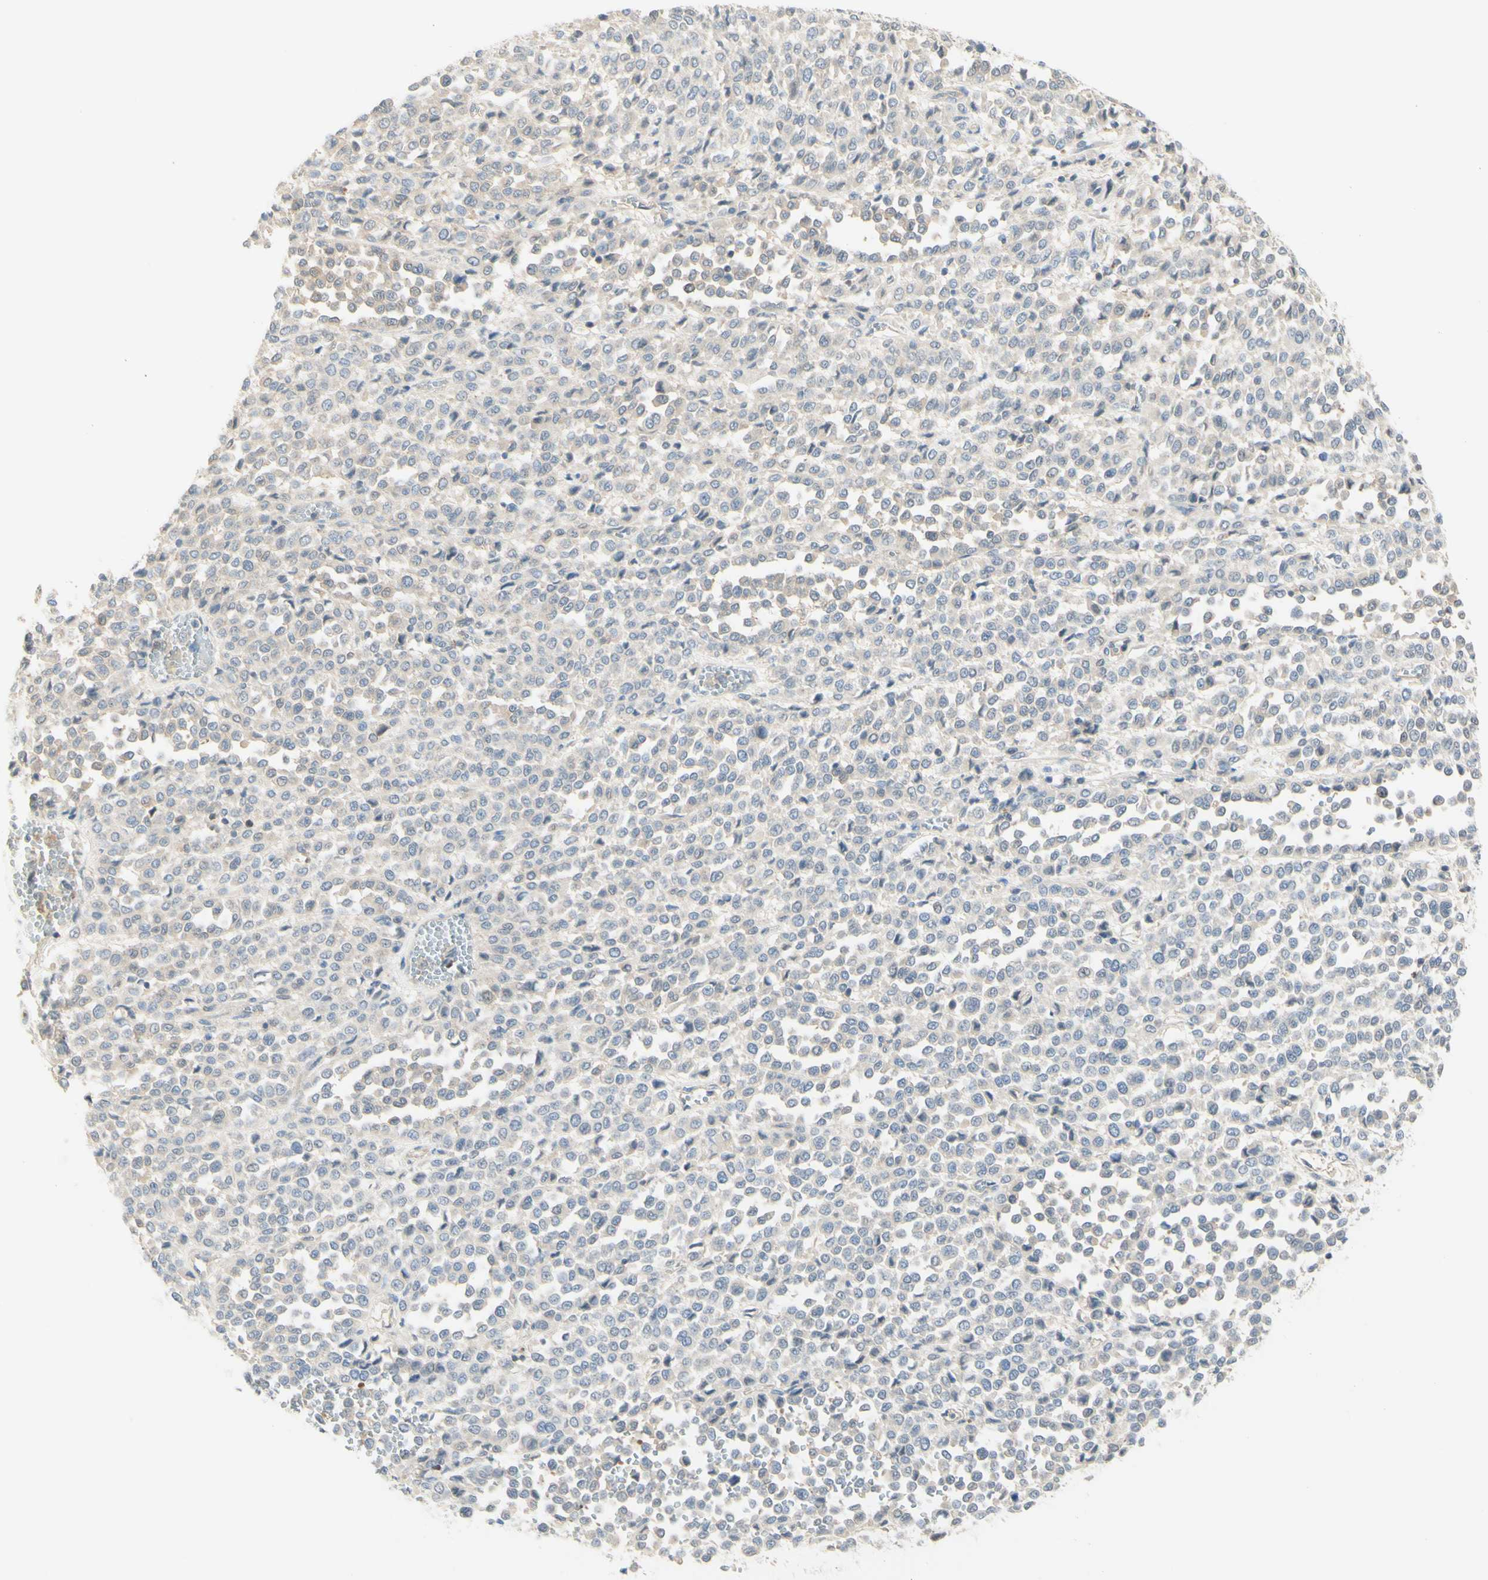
{"staining": {"intensity": "negative", "quantity": "none", "location": "none"}, "tissue": "melanoma", "cell_type": "Tumor cells", "image_type": "cancer", "snomed": [{"axis": "morphology", "description": "Malignant melanoma, Metastatic site"}, {"axis": "topography", "description": "Pancreas"}], "caption": "This photomicrograph is of malignant melanoma (metastatic site) stained with immunohistochemistry (IHC) to label a protein in brown with the nuclei are counter-stained blue. There is no staining in tumor cells.", "gene": "MTM1", "patient": {"sex": "female", "age": 30}}